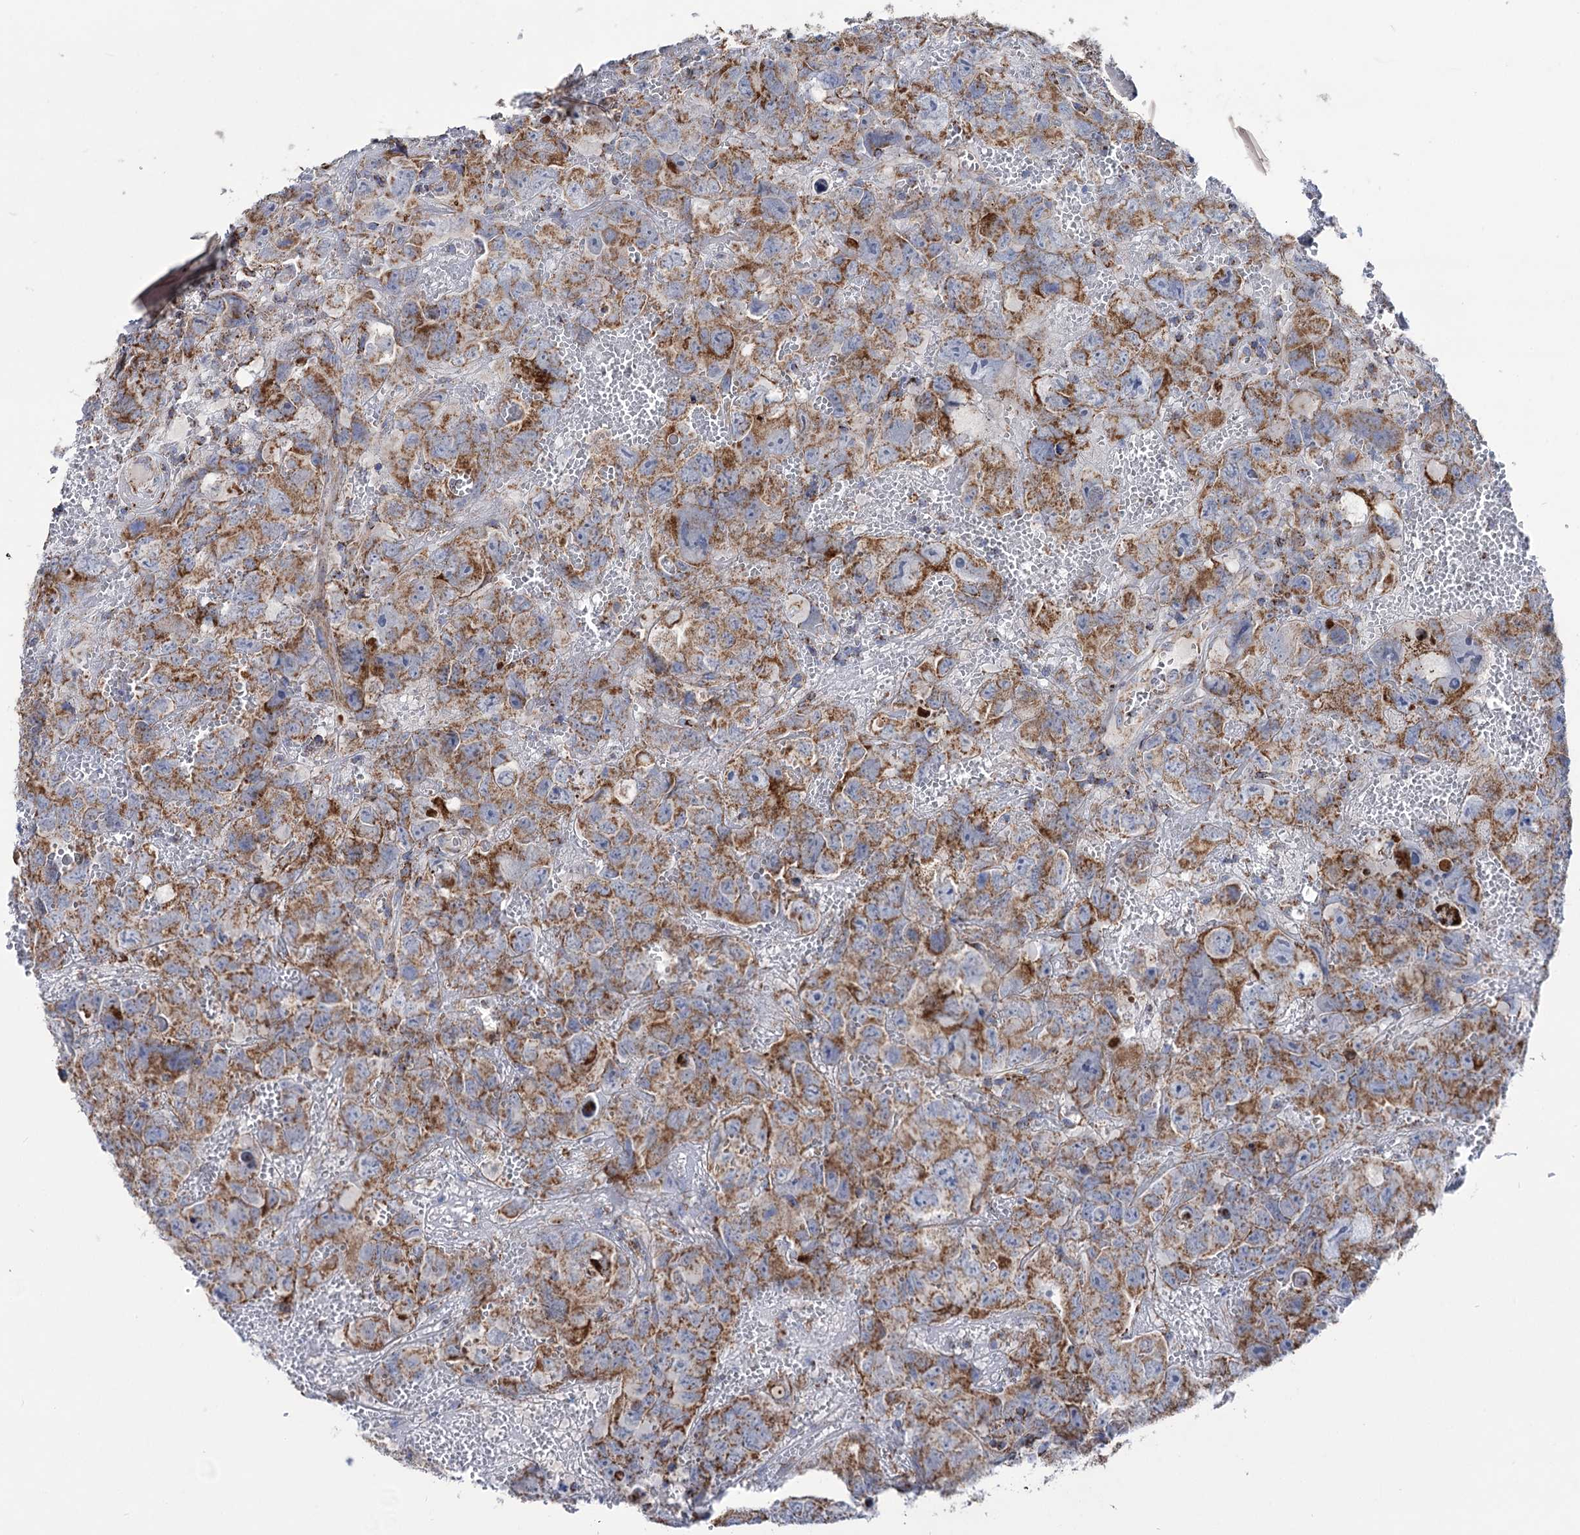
{"staining": {"intensity": "moderate", "quantity": ">75%", "location": "cytoplasmic/membranous"}, "tissue": "testis cancer", "cell_type": "Tumor cells", "image_type": "cancer", "snomed": [{"axis": "morphology", "description": "Carcinoma, Embryonal, NOS"}, {"axis": "topography", "description": "Testis"}], "caption": "An image showing moderate cytoplasmic/membranous expression in about >75% of tumor cells in testis embryonal carcinoma, as visualized by brown immunohistochemical staining.", "gene": "ABHD10", "patient": {"sex": "male", "age": 45}}